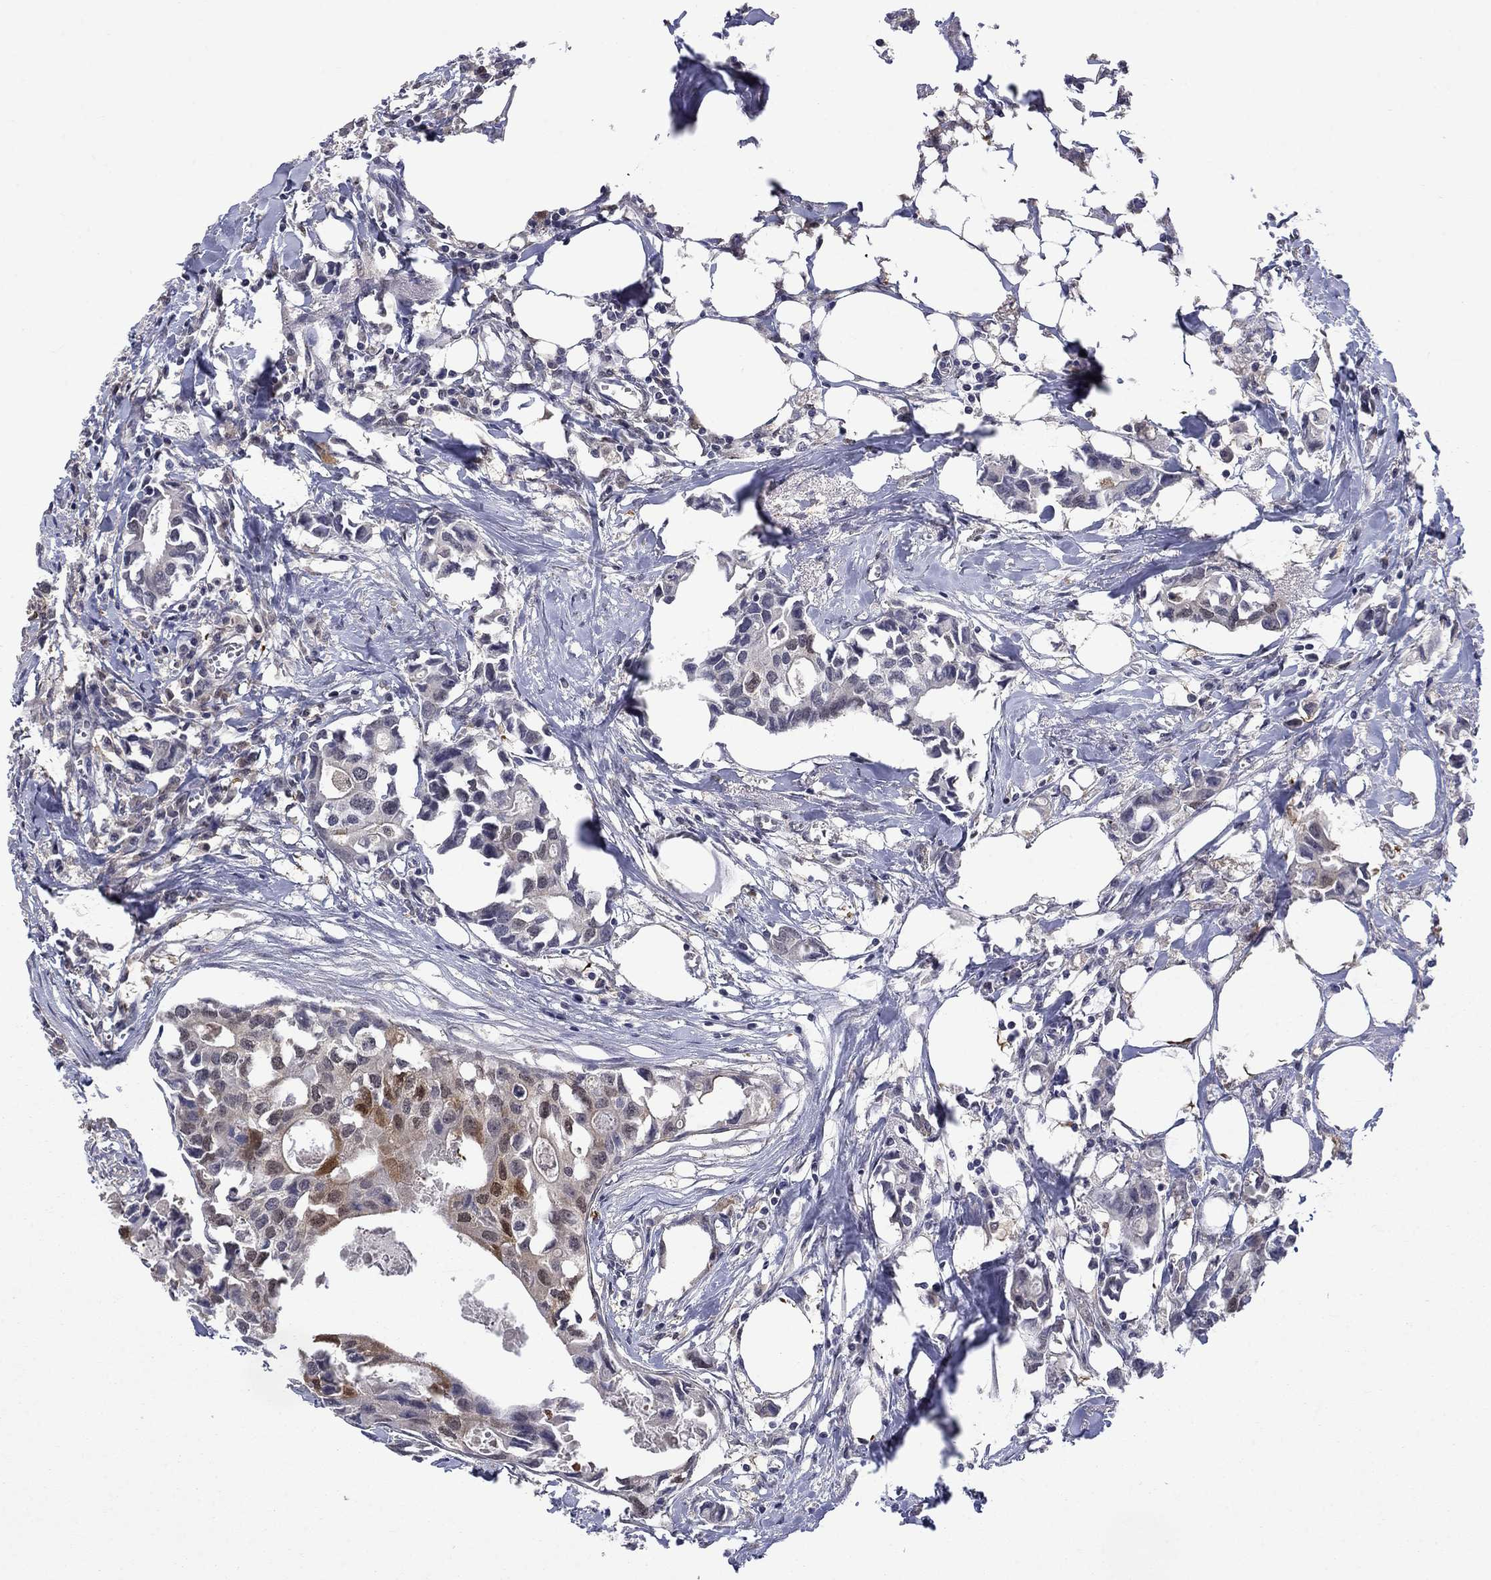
{"staining": {"intensity": "moderate", "quantity": "<25%", "location": "nuclear"}, "tissue": "breast cancer", "cell_type": "Tumor cells", "image_type": "cancer", "snomed": [{"axis": "morphology", "description": "Duct carcinoma"}, {"axis": "topography", "description": "Breast"}], "caption": "IHC staining of infiltrating ductal carcinoma (breast), which demonstrates low levels of moderate nuclear staining in about <25% of tumor cells indicating moderate nuclear protein staining. The staining was performed using DAB (brown) for protein detection and nuclei were counterstained in hematoxylin (blue).", "gene": "CBR1", "patient": {"sex": "female", "age": 83}}